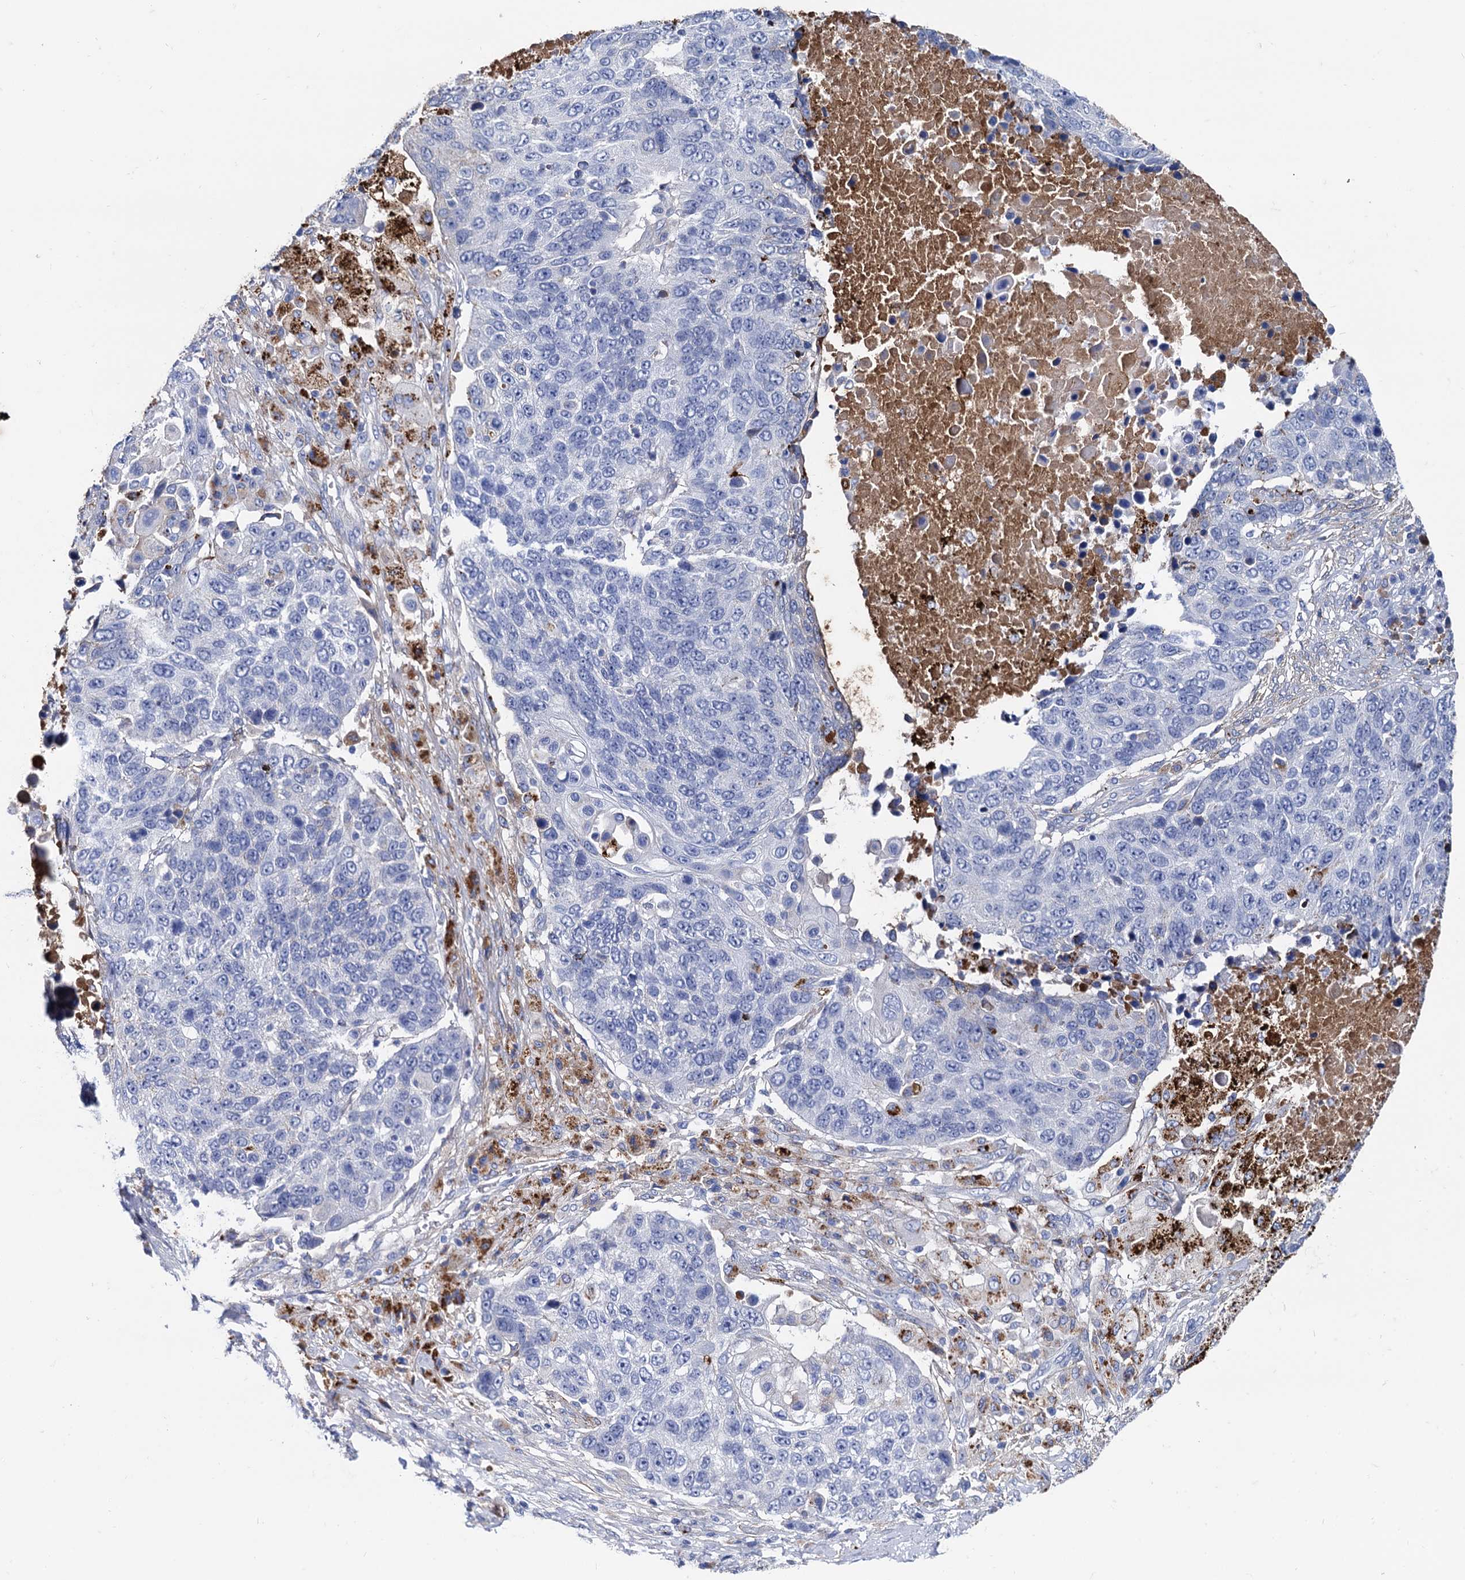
{"staining": {"intensity": "negative", "quantity": "none", "location": "none"}, "tissue": "lung cancer", "cell_type": "Tumor cells", "image_type": "cancer", "snomed": [{"axis": "morphology", "description": "Normal tissue, NOS"}, {"axis": "morphology", "description": "Squamous cell carcinoma, NOS"}, {"axis": "topography", "description": "Lymph node"}, {"axis": "topography", "description": "Lung"}], "caption": "Immunohistochemical staining of squamous cell carcinoma (lung) exhibits no significant positivity in tumor cells.", "gene": "APOD", "patient": {"sex": "male", "age": 66}}